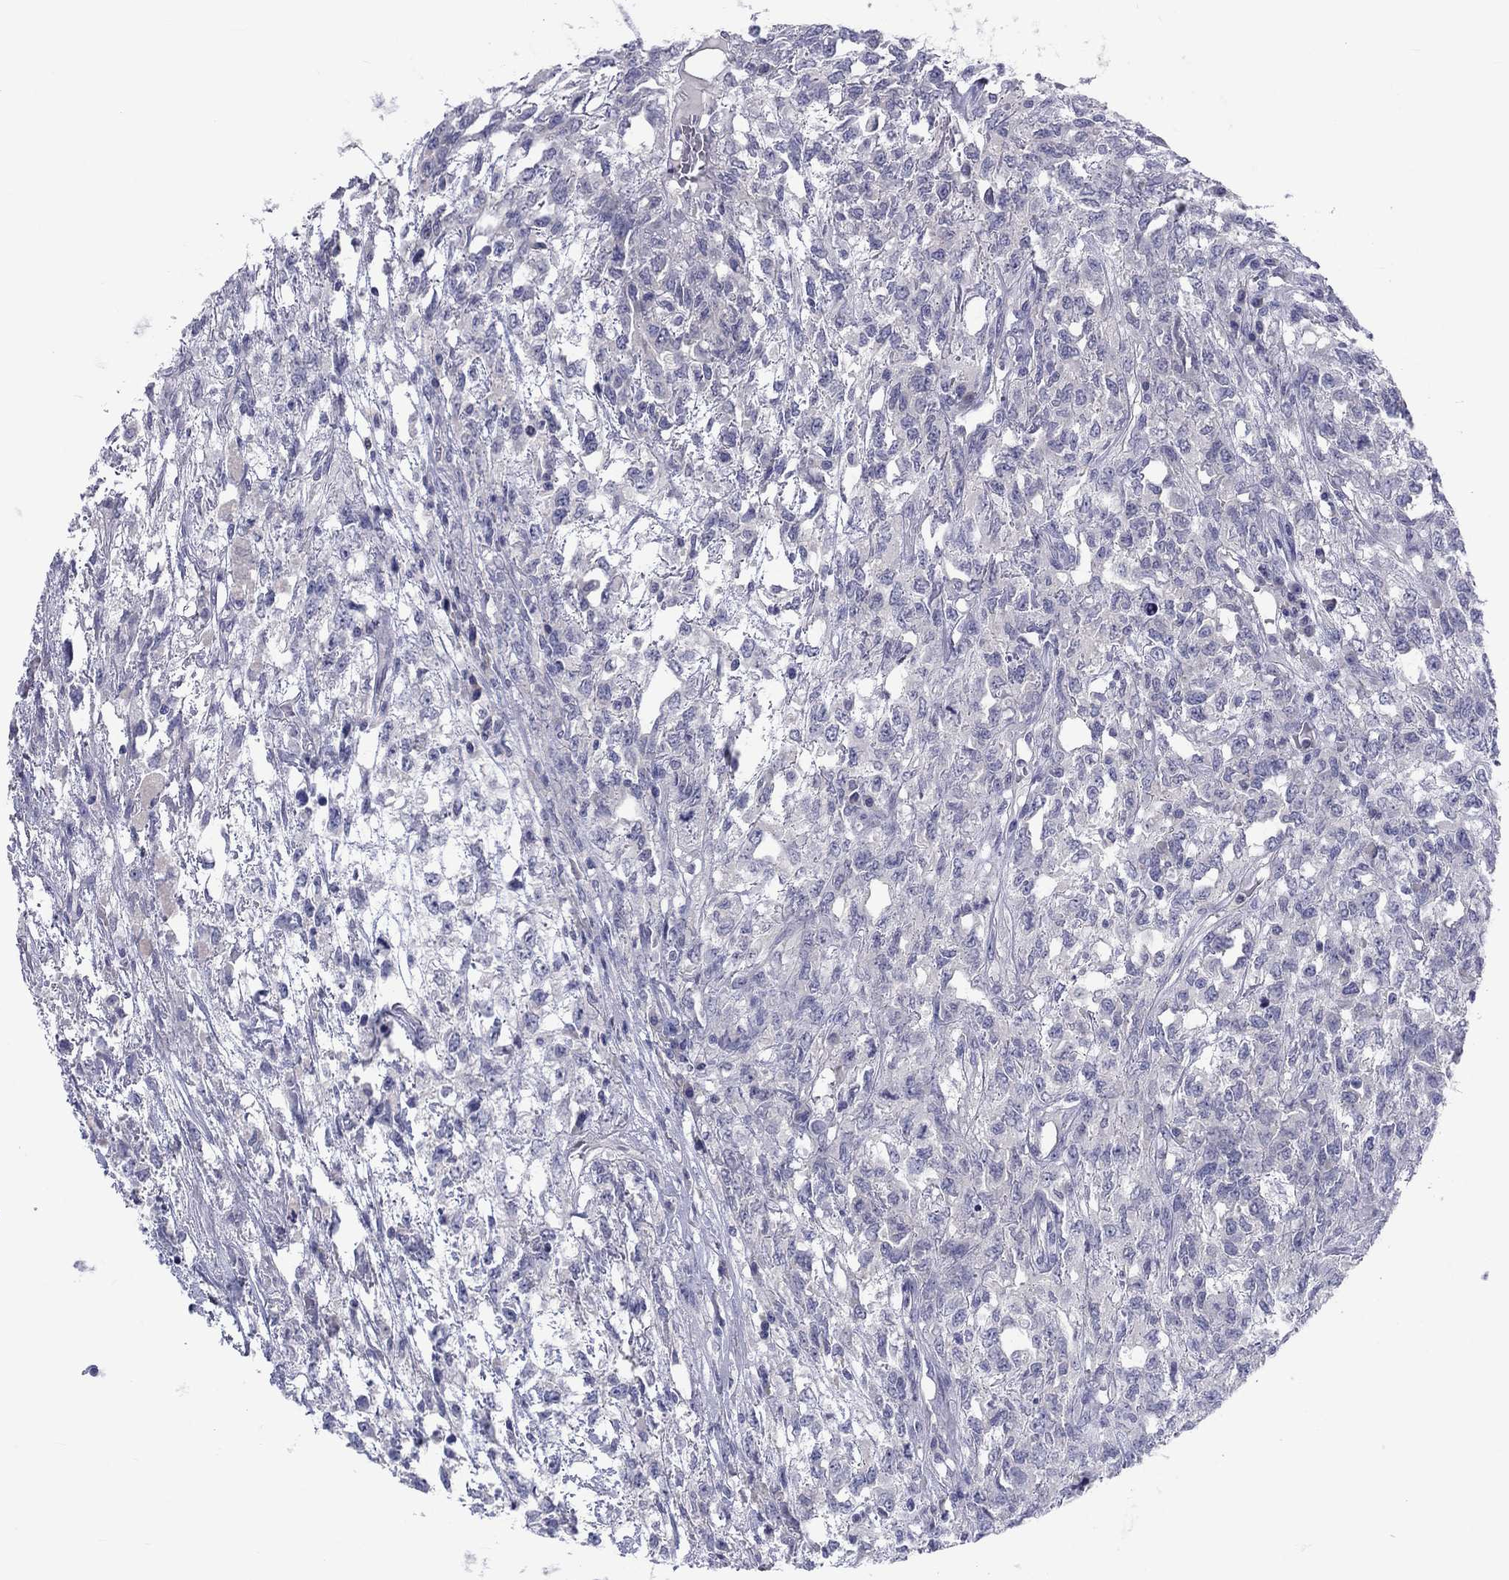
{"staining": {"intensity": "negative", "quantity": "none", "location": "none"}, "tissue": "testis cancer", "cell_type": "Tumor cells", "image_type": "cancer", "snomed": [{"axis": "morphology", "description": "Seminoma, NOS"}, {"axis": "topography", "description": "Testis"}], "caption": "A micrograph of human testis seminoma is negative for staining in tumor cells.", "gene": "CACNA1A", "patient": {"sex": "male", "age": 52}}